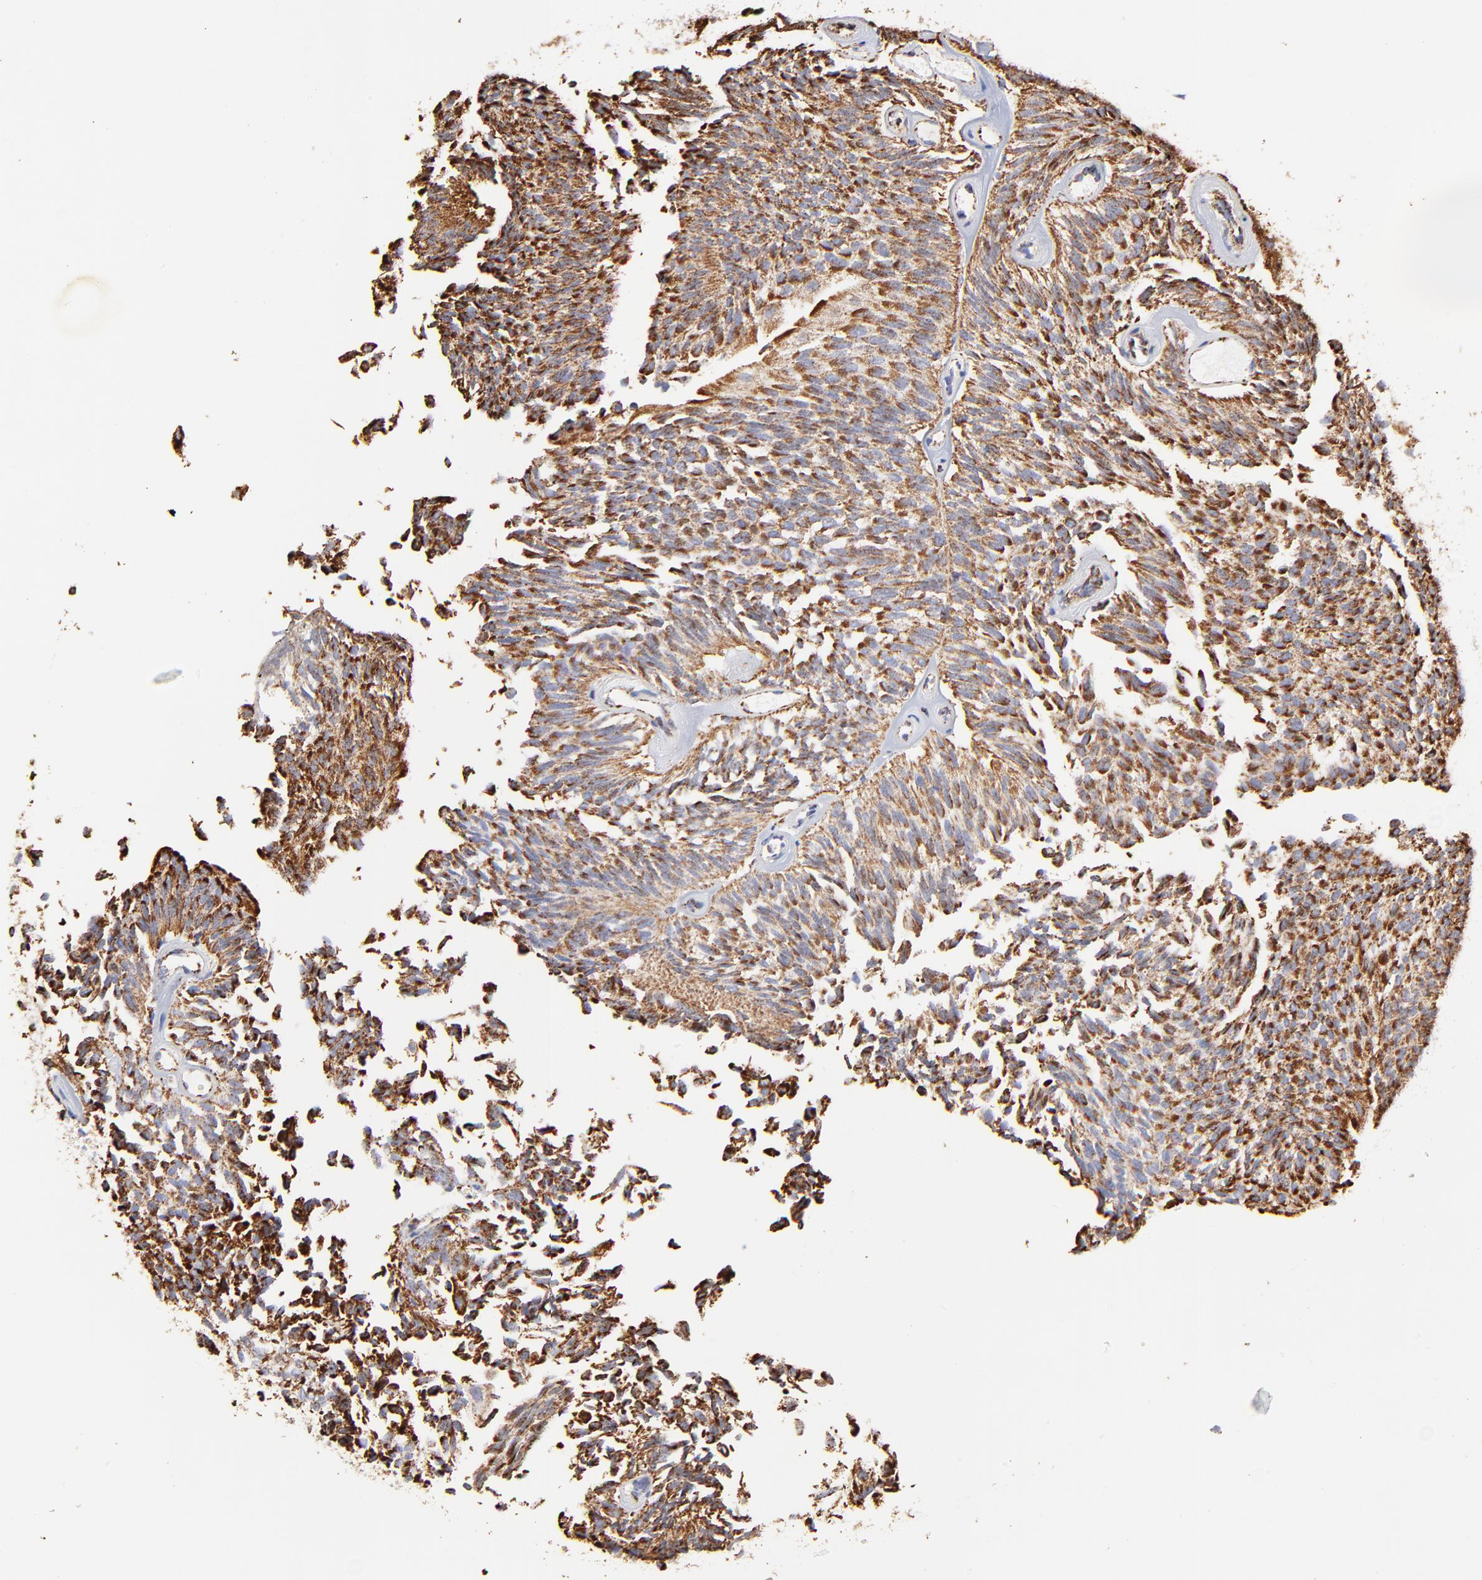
{"staining": {"intensity": "moderate", "quantity": ">75%", "location": "cytoplasmic/membranous"}, "tissue": "urothelial cancer", "cell_type": "Tumor cells", "image_type": "cancer", "snomed": [{"axis": "morphology", "description": "Urothelial carcinoma, Low grade"}, {"axis": "topography", "description": "Urinary bladder"}], "caption": "Urothelial cancer stained for a protein (brown) shows moderate cytoplasmic/membranous positive expression in approximately >75% of tumor cells.", "gene": "COX4I1", "patient": {"sex": "male", "age": 76}}